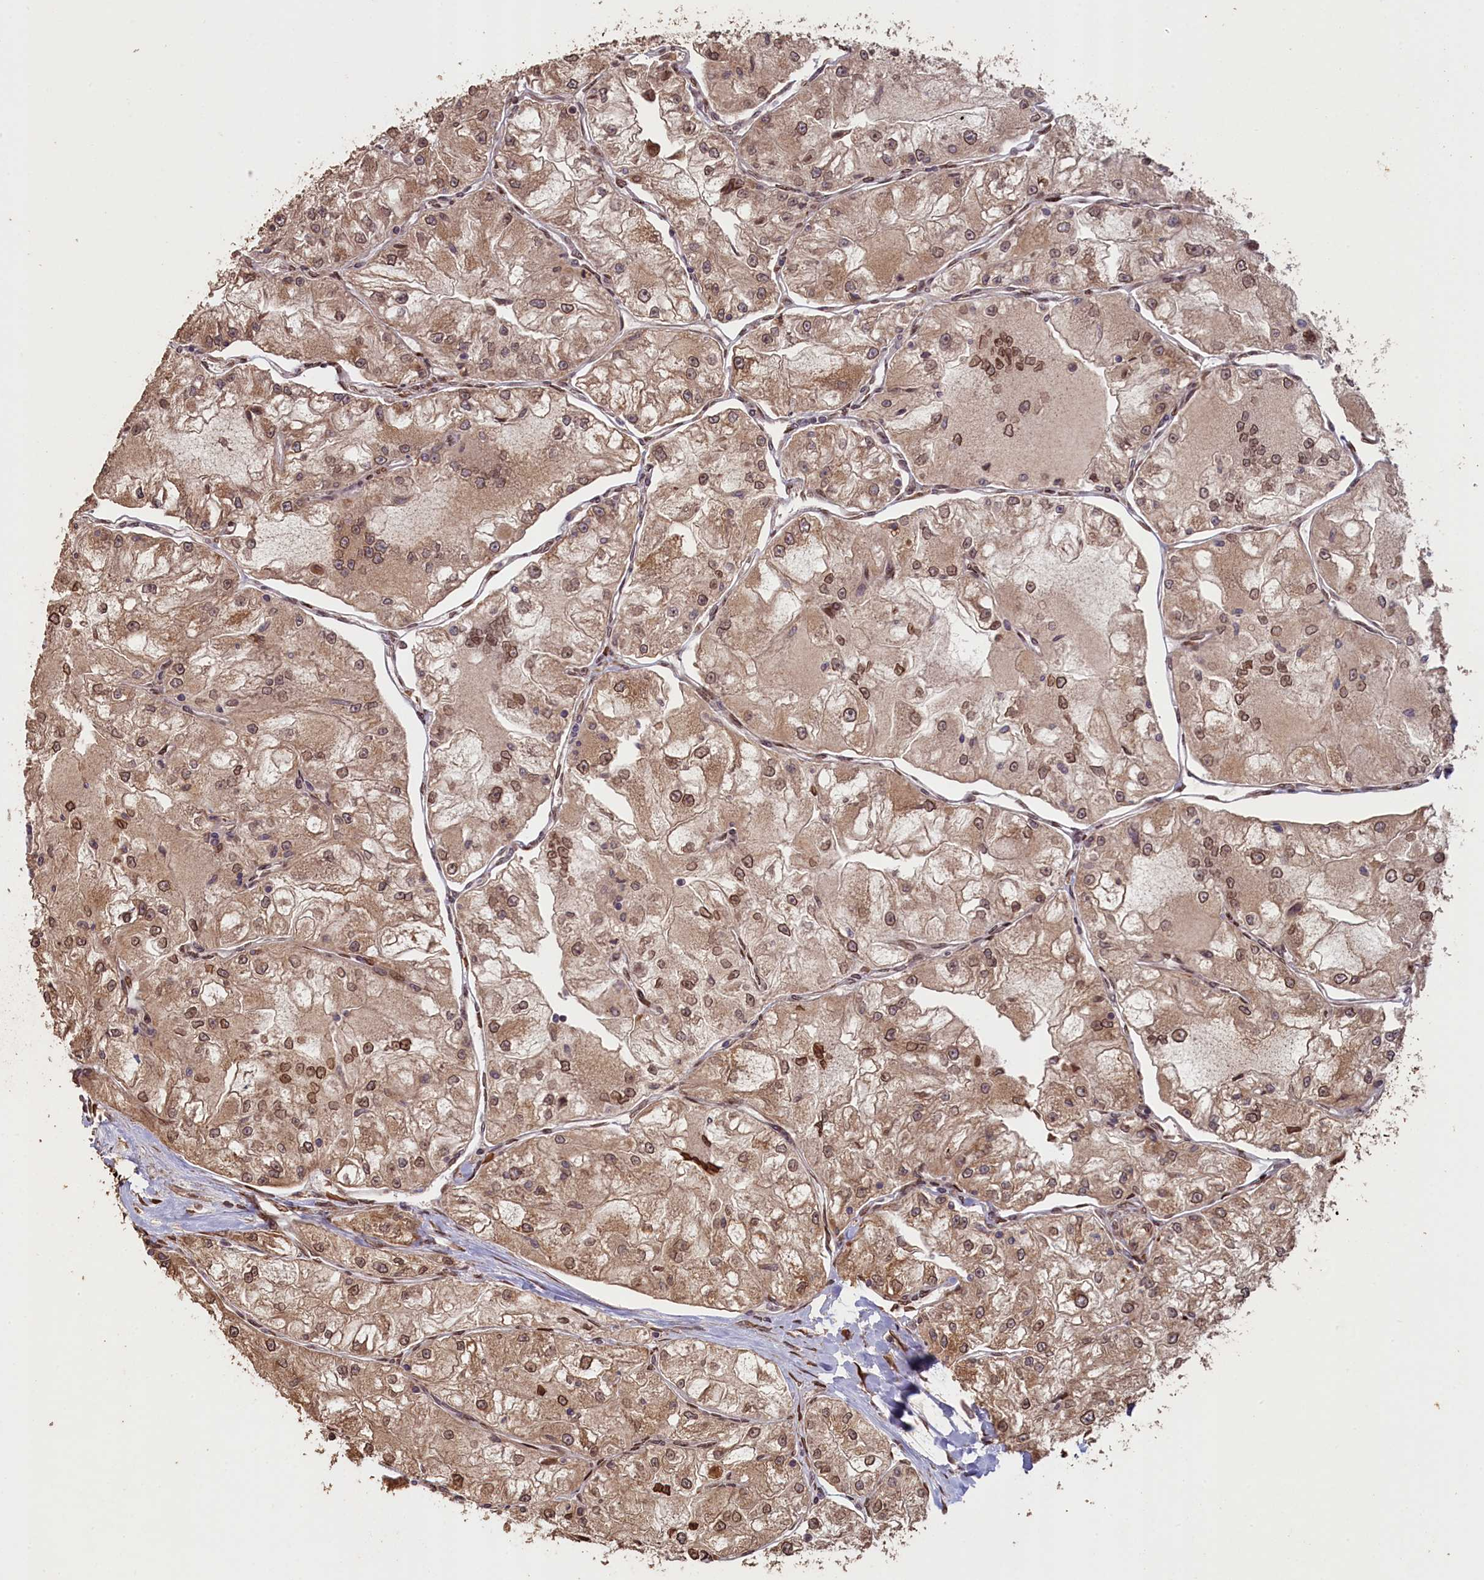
{"staining": {"intensity": "moderate", "quantity": ">75%", "location": "cytoplasmic/membranous,nuclear"}, "tissue": "renal cancer", "cell_type": "Tumor cells", "image_type": "cancer", "snomed": [{"axis": "morphology", "description": "Adenocarcinoma, NOS"}, {"axis": "topography", "description": "Kidney"}], "caption": "A medium amount of moderate cytoplasmic/membranous and nuclear expression is seen in approximately >75% of tumor cells in renal adenocarcinoma tissue. The protein of interest is stained brown, and the nuclei are stained in blue (DAB (3,3'-diaminobenzidine) IHC with brightfield microscopy, high magnification).", "gene": "SLC38A7", "patient": {"sex": "female", "age": 72}}